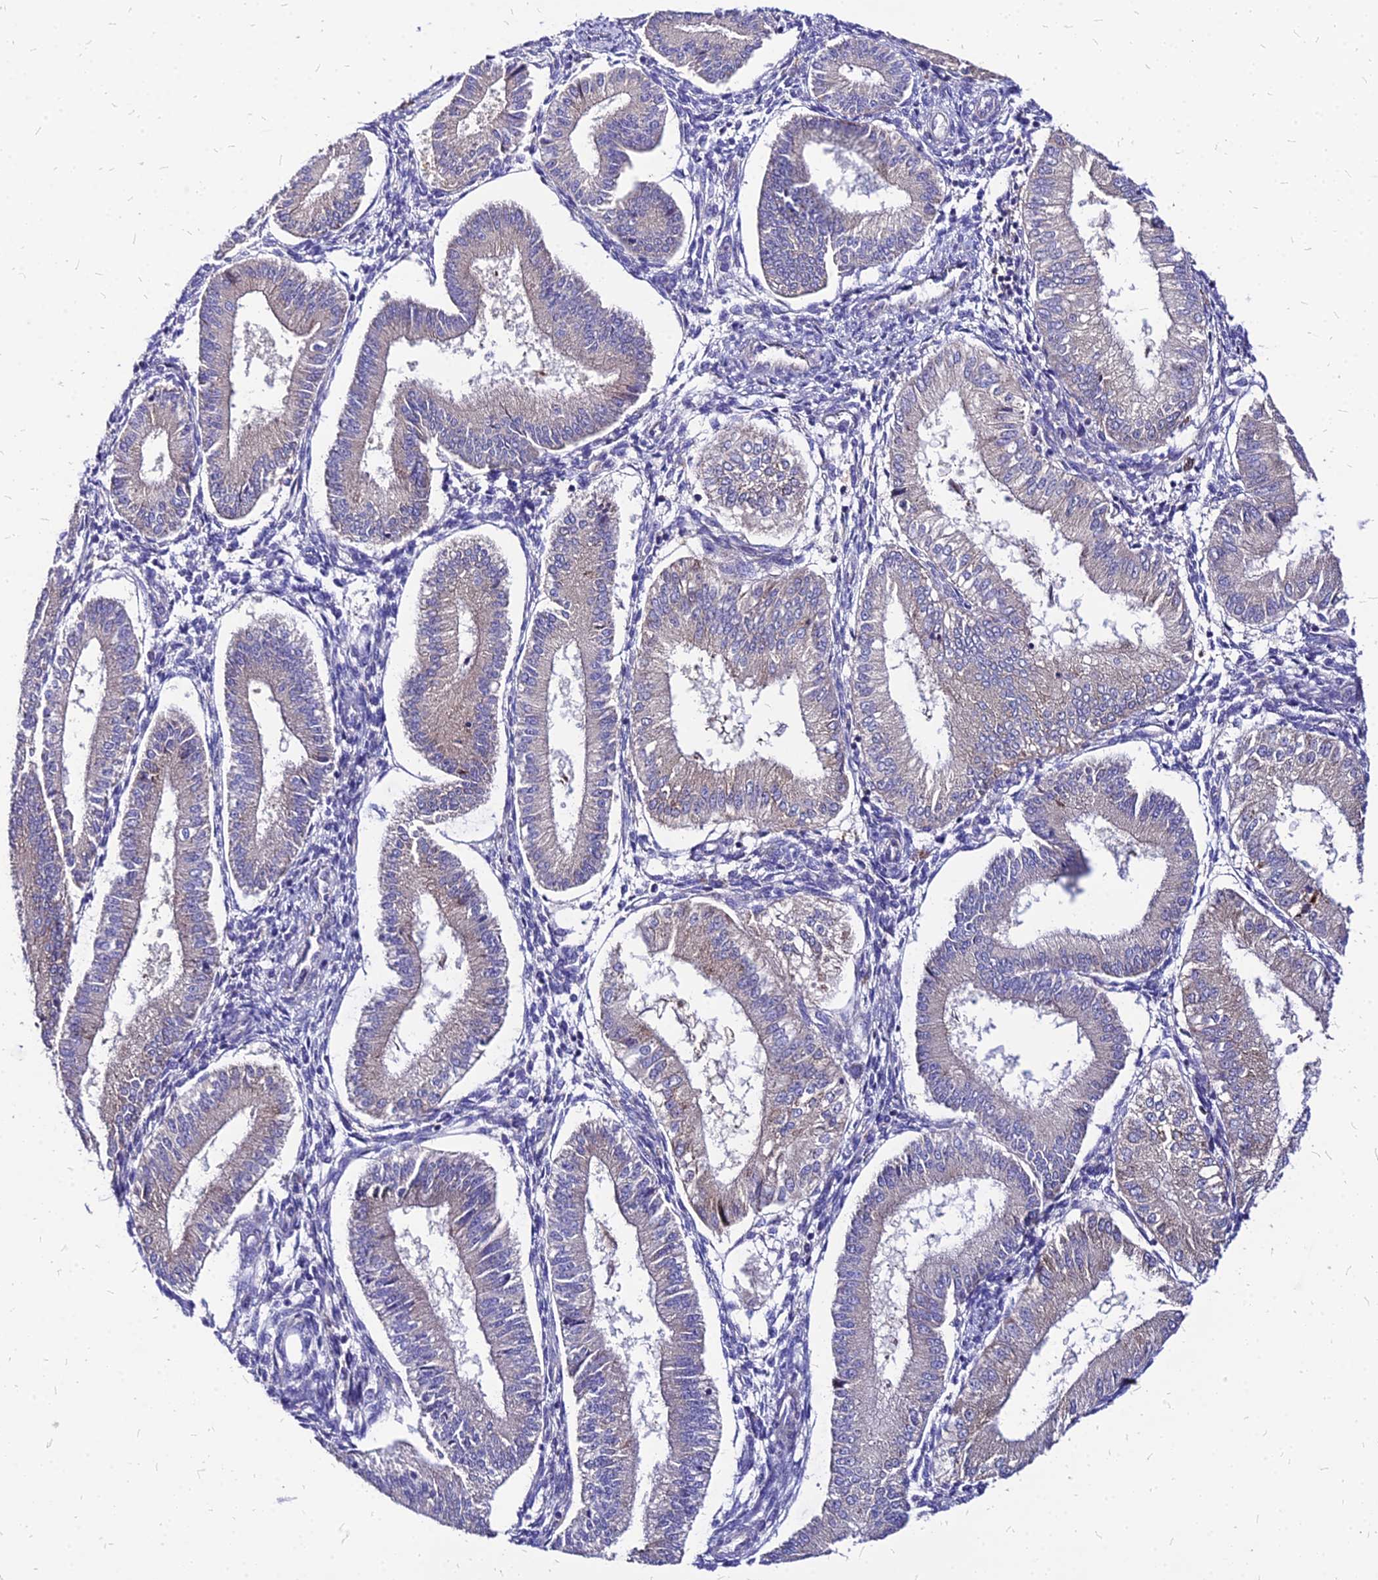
{"staining": {"intensity": "negative", "quantity": "none", "location": "none"}, "tissue": "endometrium", "cell_type": "Cells in endometrial stroma", "image_type": "normal", "snomed": [{"axis": "morphology", "description": "Normal tissue, NOS"}, {"axis": "topography", "description": "Endometrium"}], "caption": "Protein analysis of benign endometrium shows no significant positivity in cells in endometrial stroma.", "gene": "COMMD10", "patient": {"sex": "female", "age": 39}}